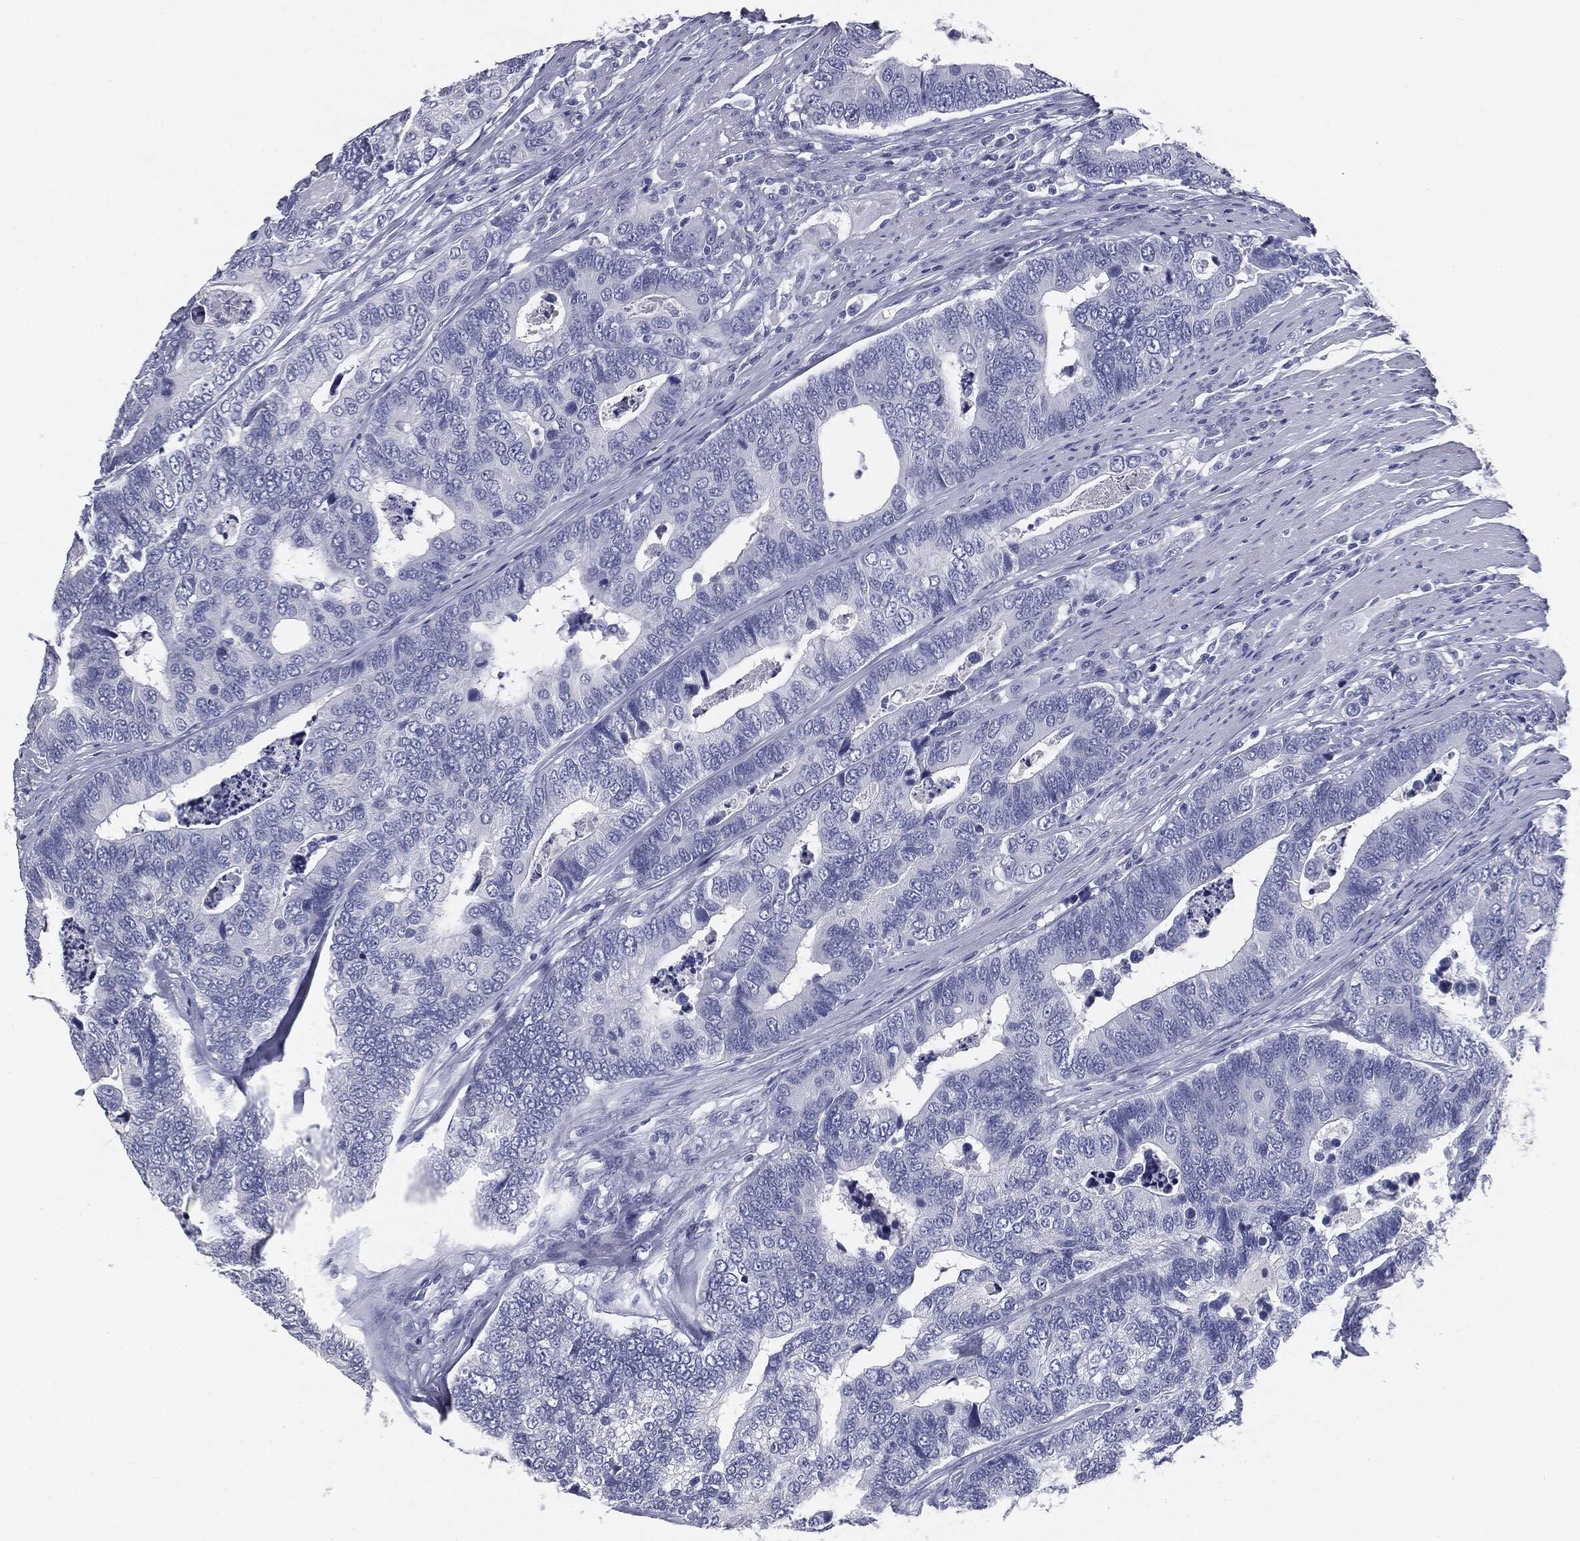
{"staining": {"intensity": "negative", "quantity": "none", "location": "none"}, "tissue": "colorectal cancer", "cell_type": "Tumor cells", "image_type": "cancer", "snomed": [{"axis": "morphology", "description": "Adenocarcinoma, NOS"}, {"axis": "topography", "description": "Colon"}], "caption": "DAB immunohistochemical staining of human colorectal cancer reveals no significant positivity in tumor cells.", "gene": "AFP", "patient": {"sex": "female", "age": 72}}